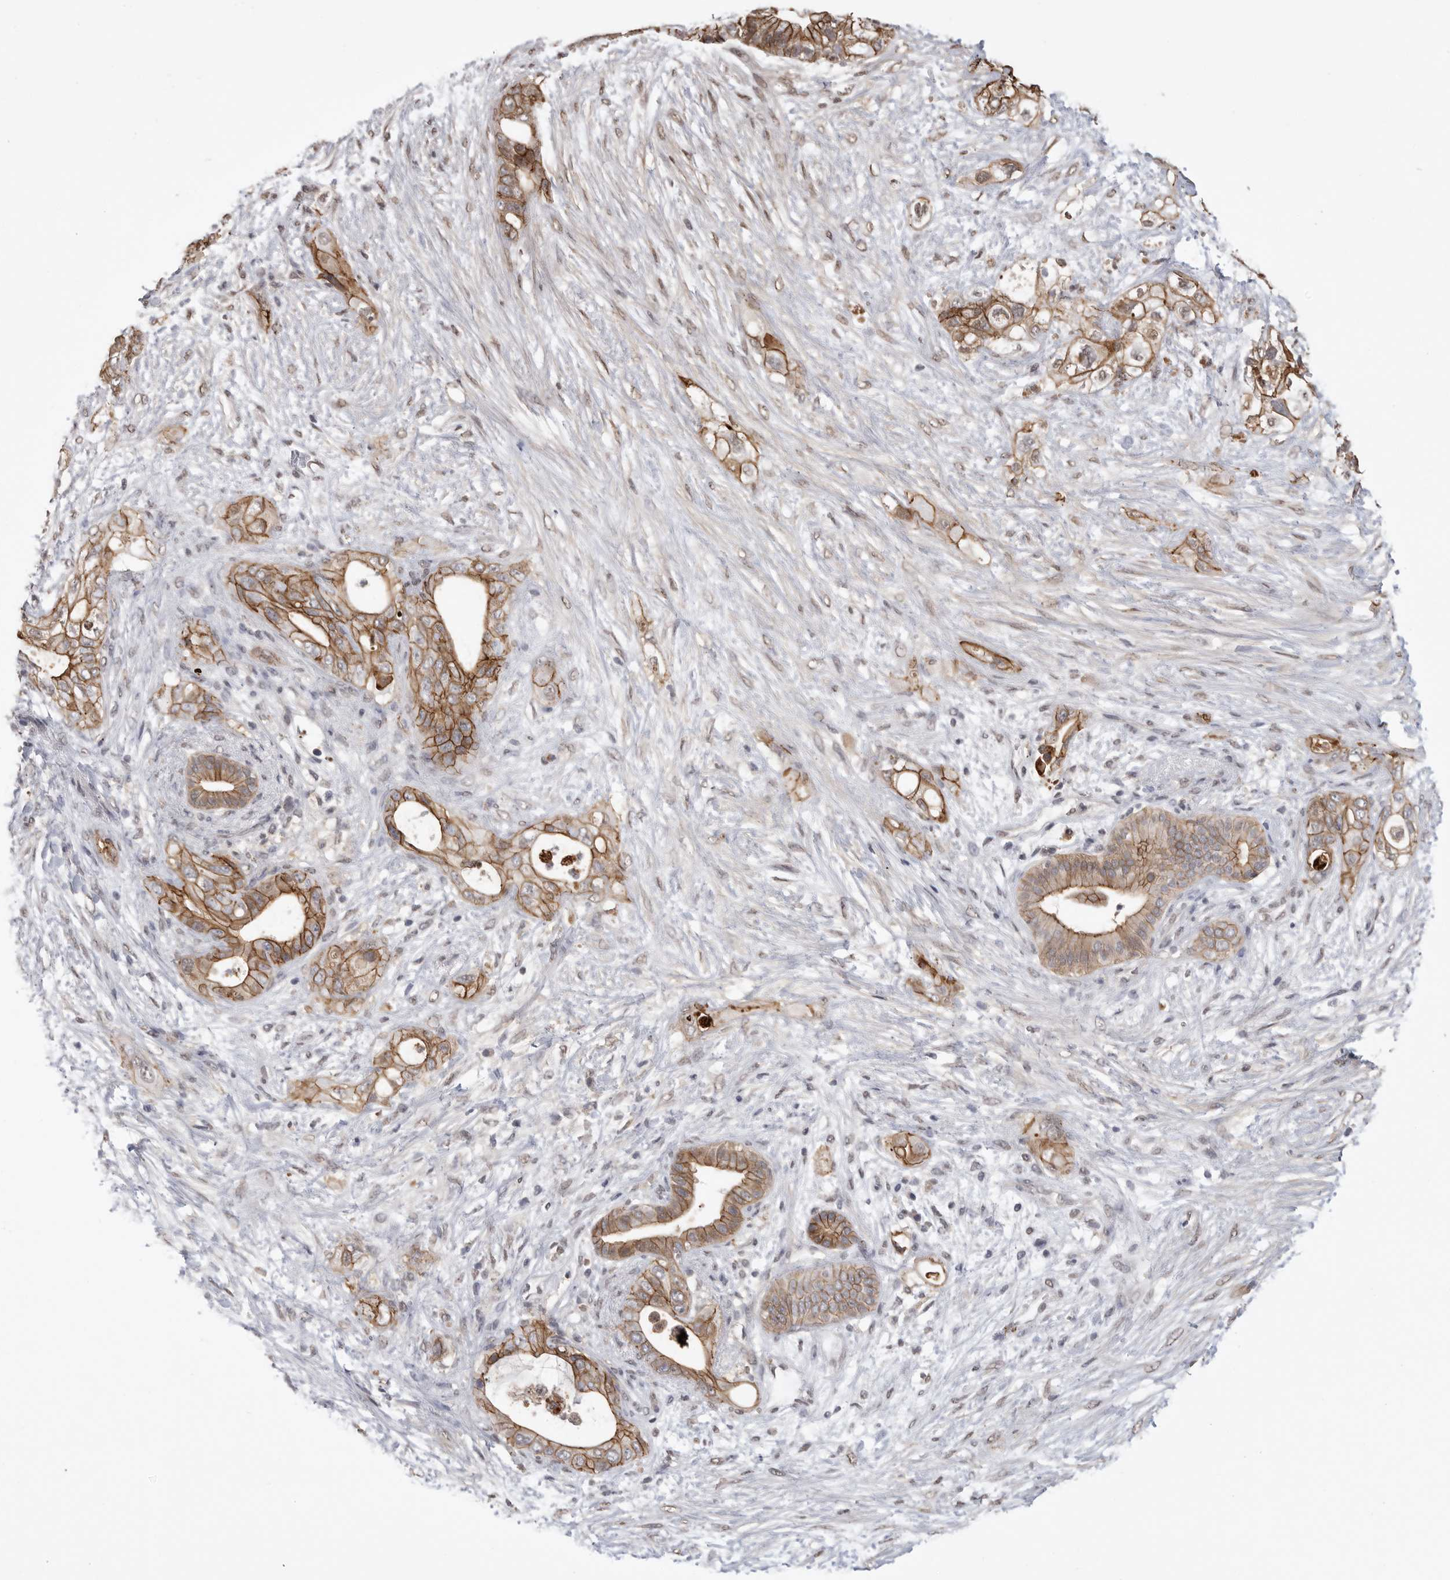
{"staining": {"intensity": "moderate", "quantity": ">75%", "location": "cytoplasmic/membranous"}, "tissue": "pancreatic cancer", "cell_type": "Tumor cells", "image_type": "cancer", "snomed": [{"axis": "morphology", "description": "Adenocarcinoma, NOS"}, {"axis": "topography", "description": "Pancreas"}], "caption": "Immunohistochemical staining of pancreatic cancer (adenocarcinoma) reveals medium levels of moderate cytoplasmic/membranous protein staining in approximately >75% of tumor cells. The protein is shown in brown color, while the nuclei are stained blue.", "gene": "NECTIN1", "patient": {"sex": "male", "age": 53}}